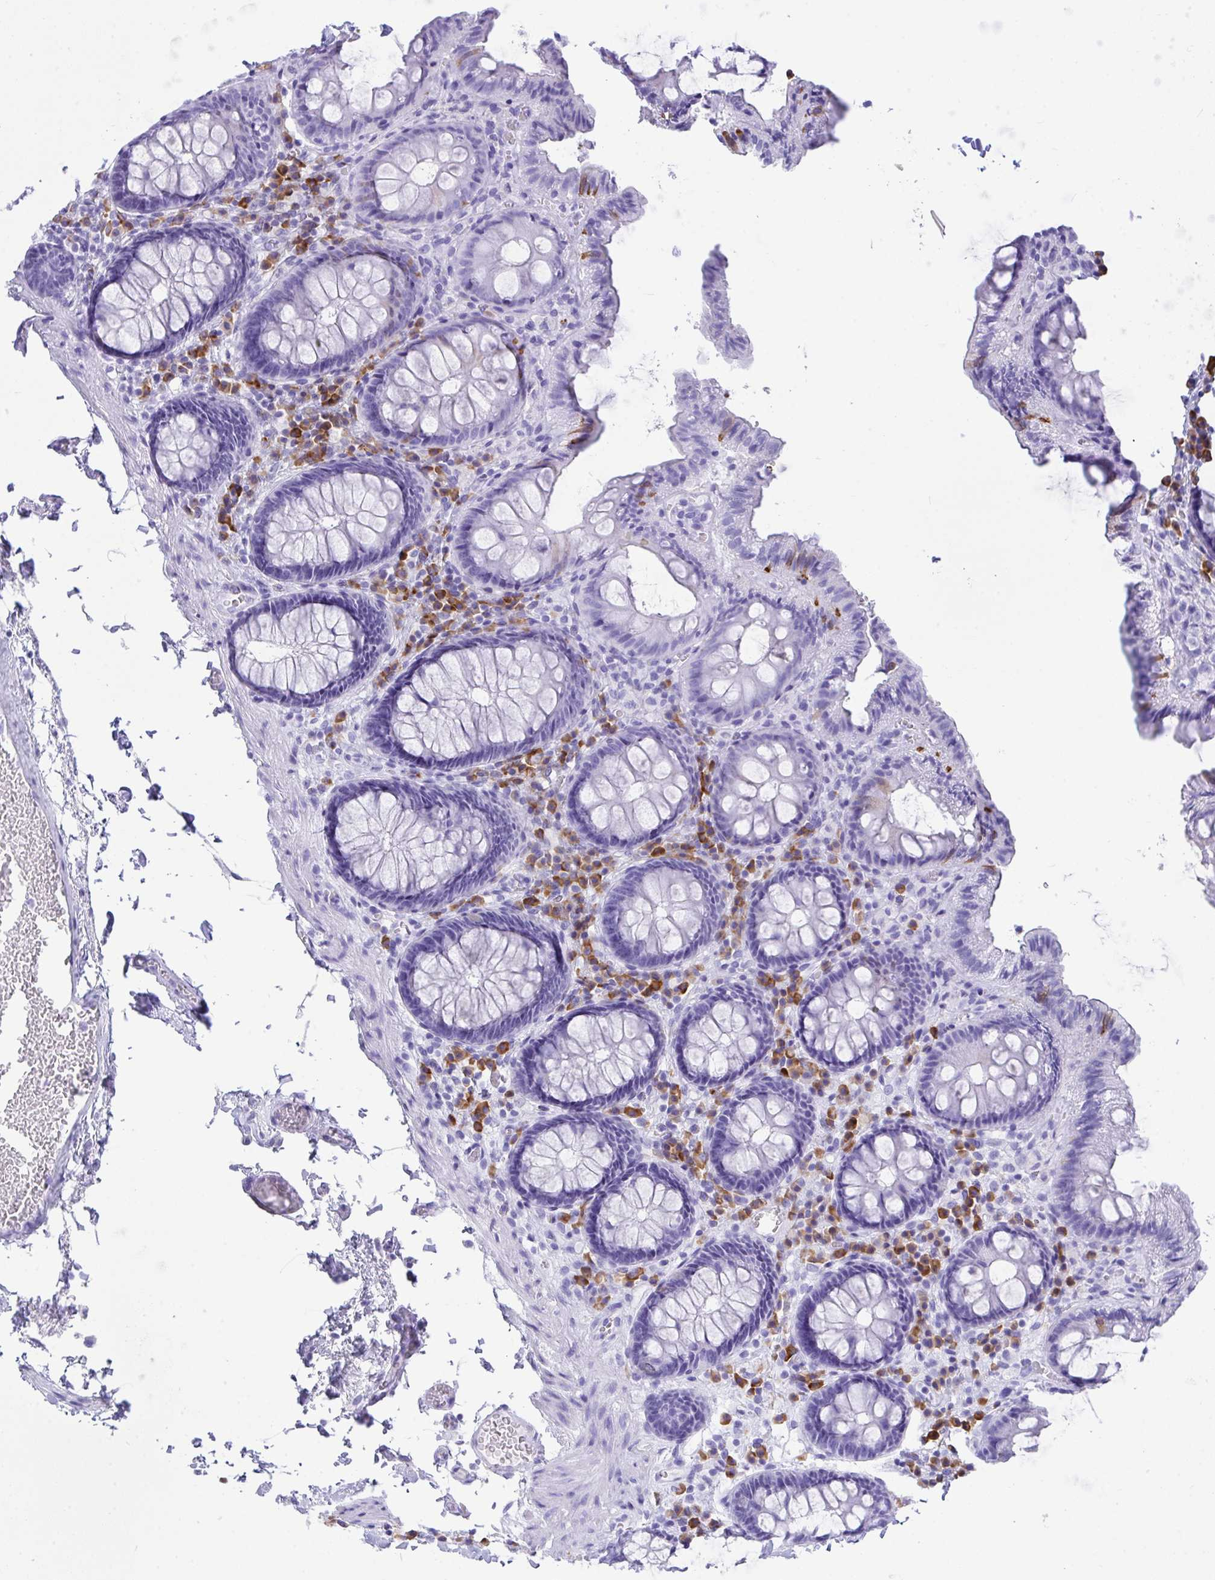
{"staining": {"intensity": "negative", "quantity": "none", "location": "none"}, "tissue": "colon", "cell_type": "Endothelial cells", "image_type": "normal", "snomed": [{"axis": "morphology", "description": "Normal tissue, NOS"}, {"axis": "topography", "description": "Colon"}, {"axis": "topography", "description": "Peripheral nerve tissue"}], "caption": "The immunohistochemistry (IHC) image has no significant staining in endothelial cells of colon.", "gene": "BEST4", "patient": {"sex": "male", "age": 84}}